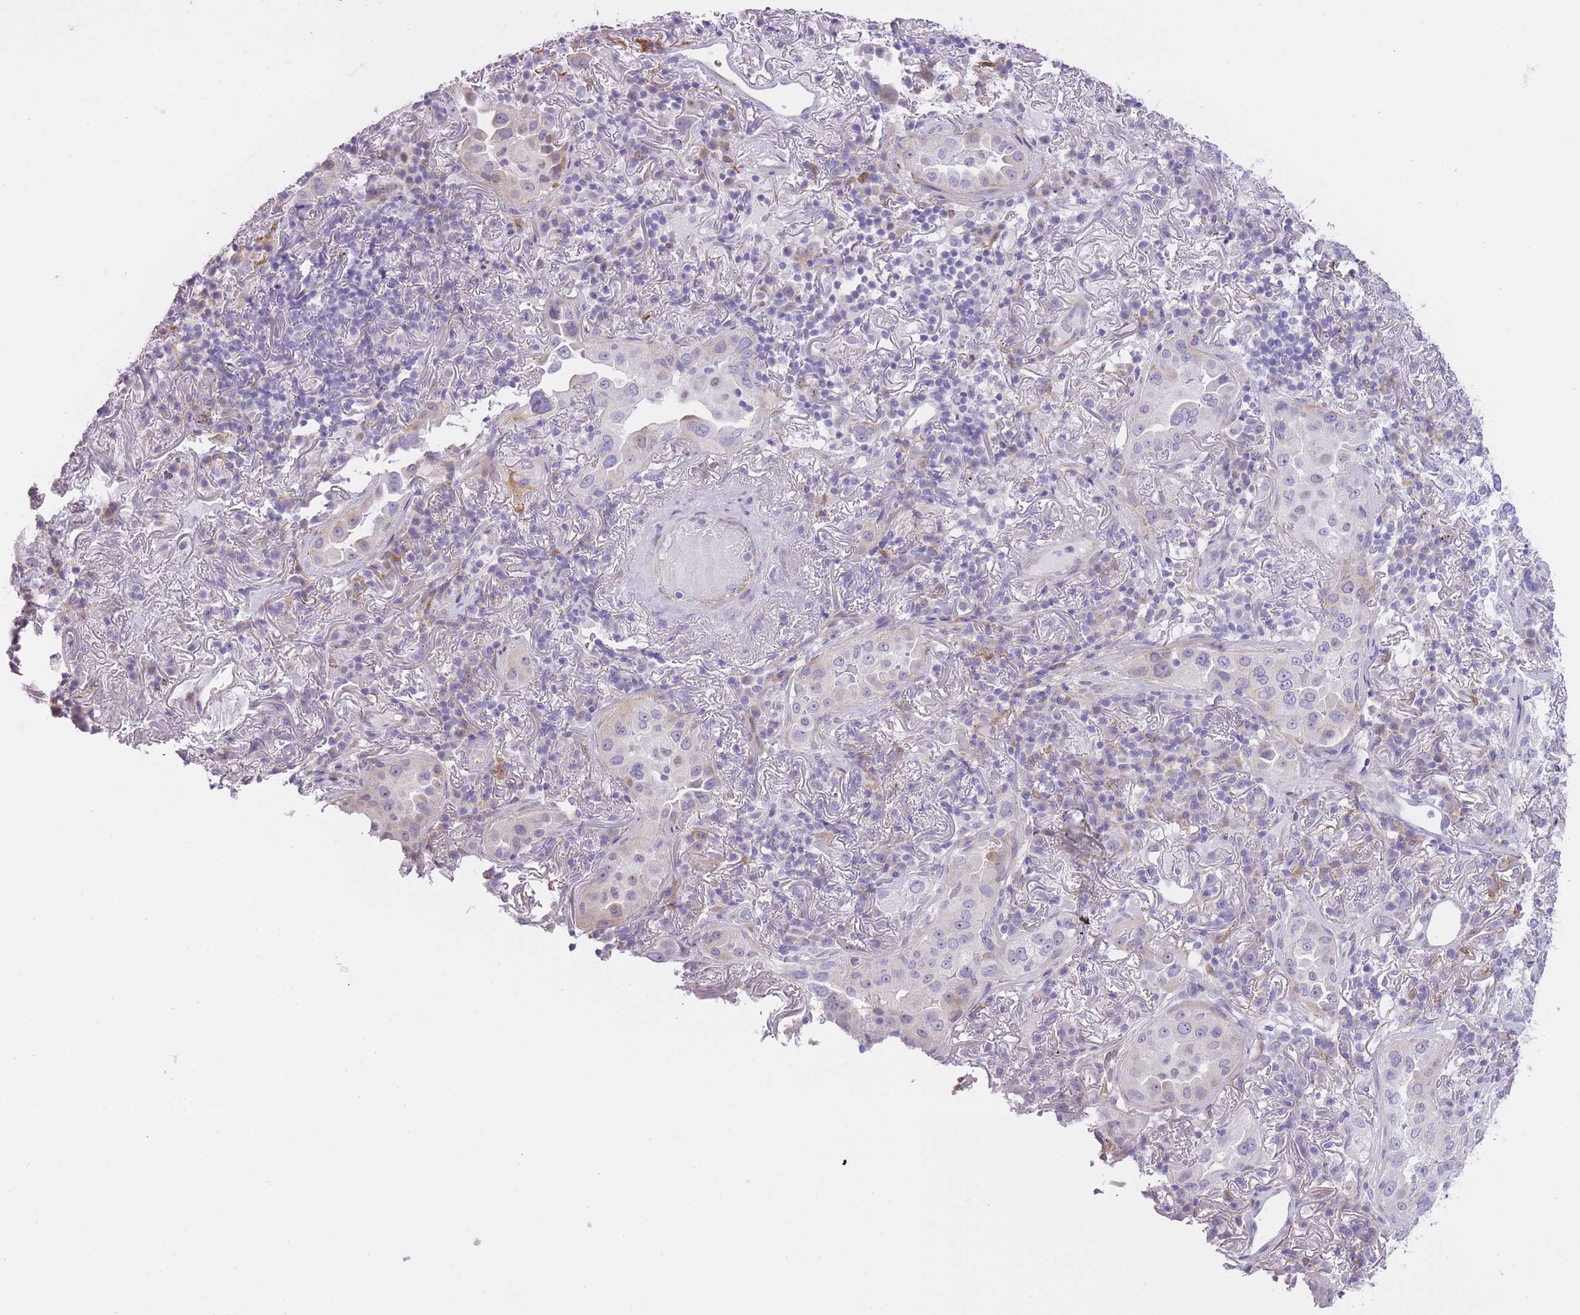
{"staining": {"intensity": "negative", "quantity": "none", "location": "none"}, "tissue": "lung cancer", "cell_type": "Tumor cells", "image_type": "cancer", "snomed": [{"axis": "morphology", "description": "Adenocarcinoma, NOS"}, {"axis": "topography", "description": "Lung"}], "caption": "IHC photomicrograph of neoplastic tissue: human adenocarcinoma (lung) stained with DAB (3,3'-diaminobenzidine) demonstrates no significant protein positivity in tumor cells.", "gene": "IMPG1", "patient": {"sex": "female", "age": 69}}